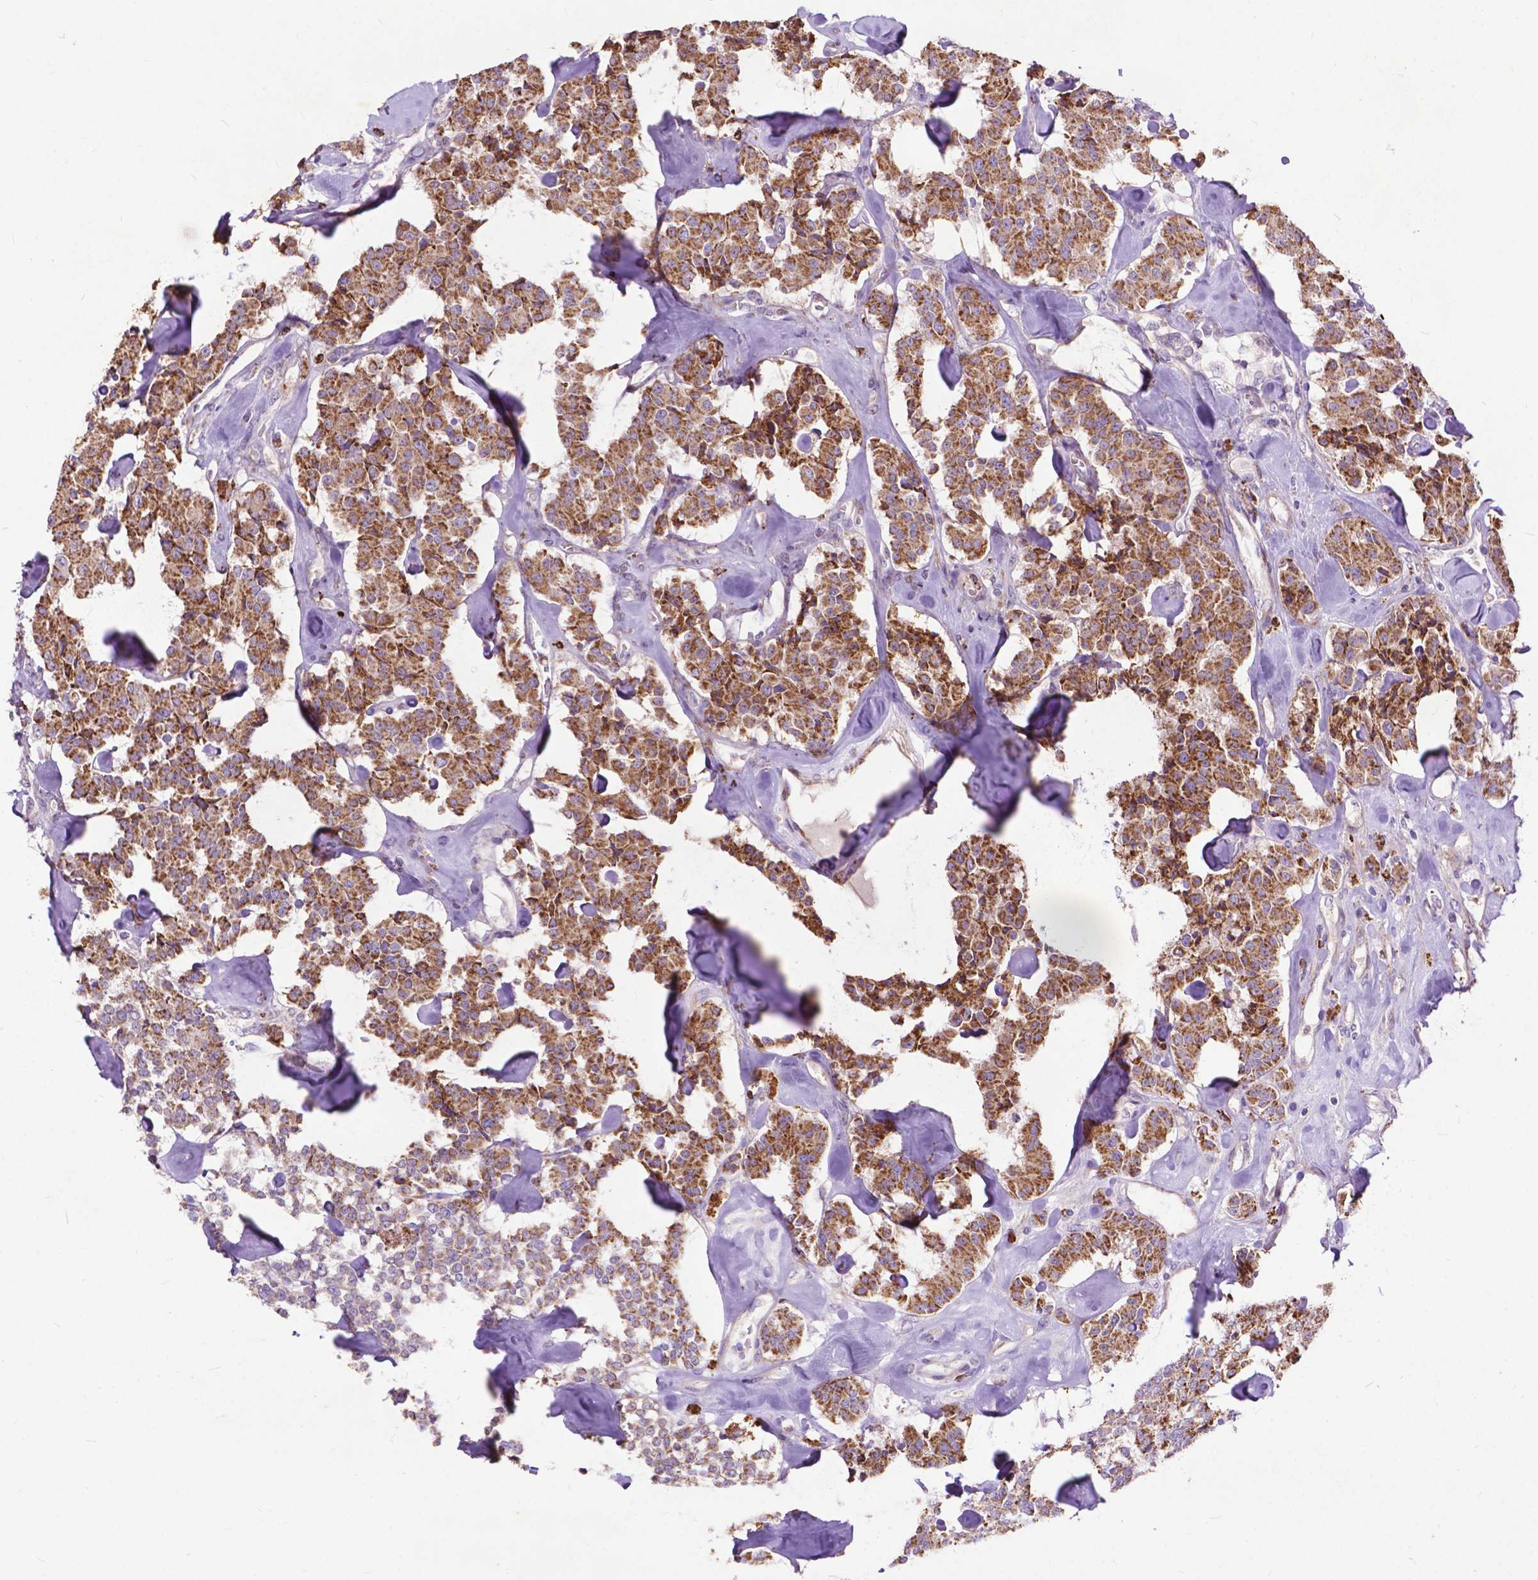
{"staining": {"intensity": "strong", "quantity": ">75%", "location": "cytoplasmic/membranous"}, "tissue": "carcinoid", "cell_type": "Tumor cells", "image_type": "cancer", "snomed": [{"axis": "morphology", "description": "Carcinoid, malignant, NOS"}, {"axis": "topography", "description": "Pancreas"}], "caption": "DAB immunohistochemical staining of carcinoid demonstrates strong cytoplasmic/membranous protein positivity in about >75% of tumor cells. (DAB = brown stain, brightfield microscopy at high magnification).", "gene": "THEGL", "patient": {"sex": "male", "age": 41}}